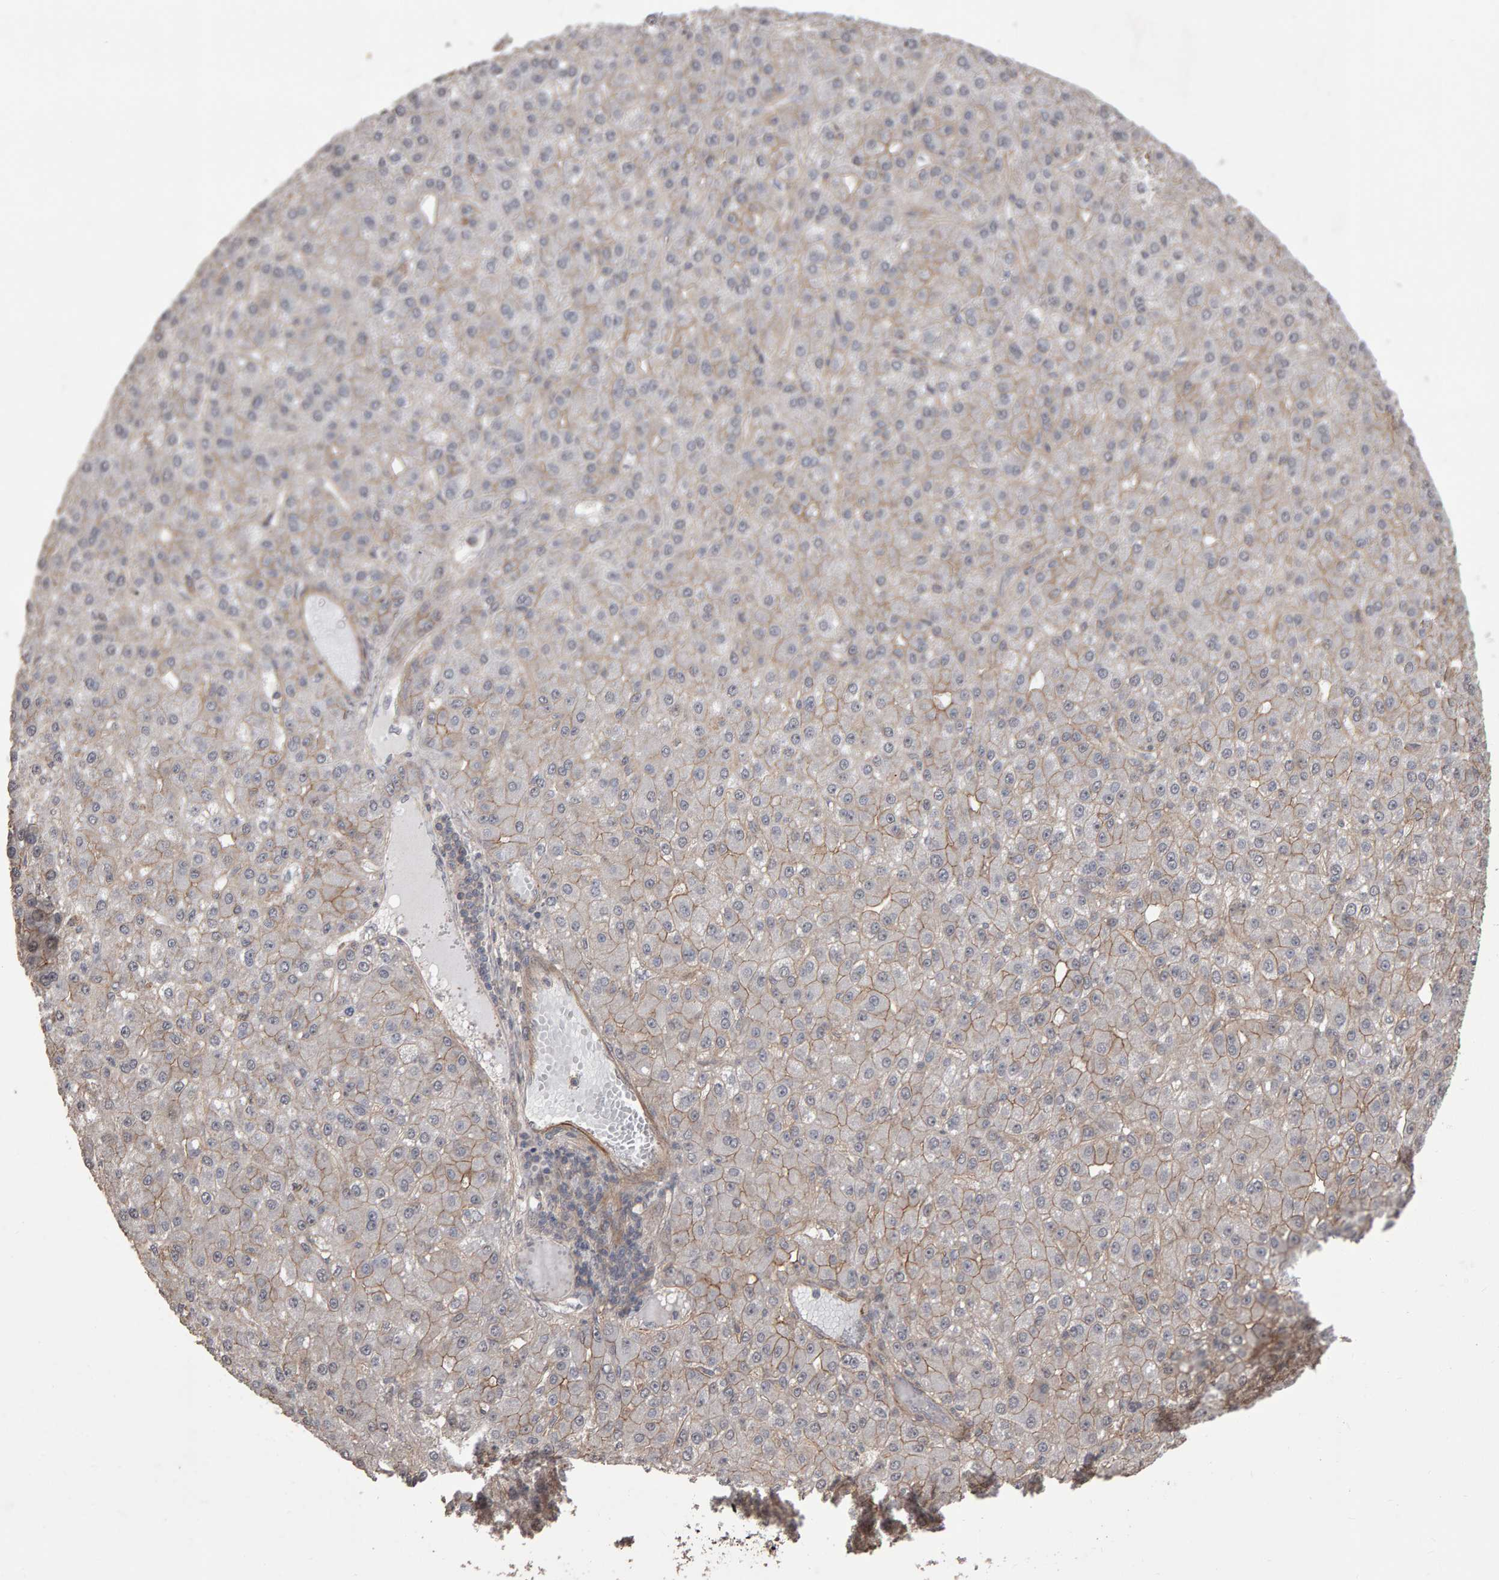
{"staining": {"intensity": "weak", "quantity": "25%-75%", "location": "cytoplasmic/membranous"}, "tissue": "liver cancer", "cell_type": "Tumor cells", "image_type": "cancer", "snomed": [{"axis": "morphology", "description": "Carcinoma, Hepatocellular, NOS"}, {"axis": "topography", "description": "Liver"}], "caption": "Brown immunohistochemical staining in hepatocellular carcinoma (liver) reveals weak cytoplasmic/membranous expression in approximately 25%-75% of tumor cells.", "gene": "SCRIB", "patient": {"sex": "male", "age": 67}}